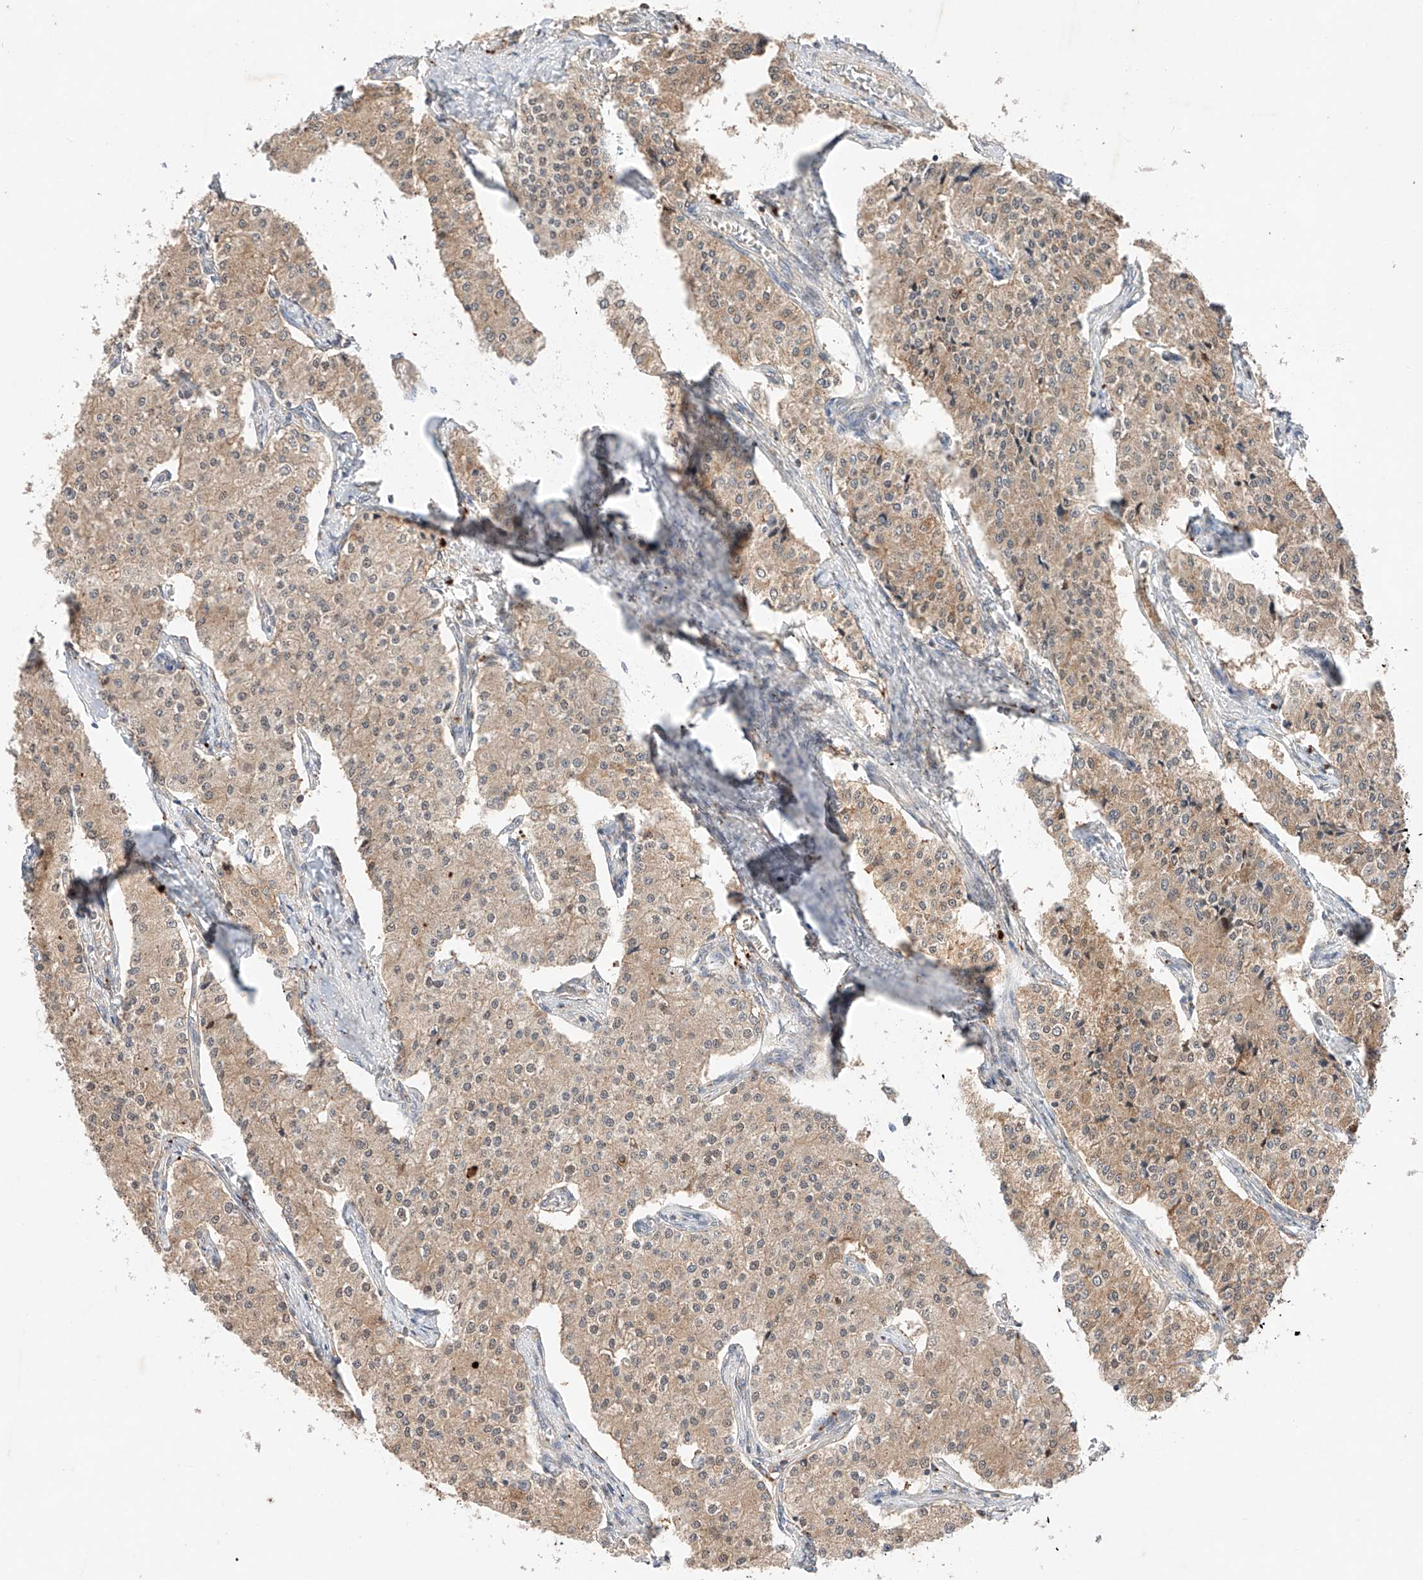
{"staining": {"intensity": "moderate", "quantity": ">75%", "location": "cytoplasmic/membranous"}, "tissue": "carcinoid", "cell_type": "Tumor cells", "image_type": "cancer", "snomed": [{"axis": "morphology", "description": "Carcinoid, malignant, NOS"}, {"axis": "topography", "description": "Colon"}], "caption": "High-magnification brightfield microscopy of malignant carcinoid stained with DAB (3,3'-diaminobenzidine) (brown) and counterstained with hematoxylin (blue). tumor cells exhibit moderate cytoplasmic/membranous expression is seen in about>75% of cells.", "gene": "GCNT1", "patient": {"sex": "female", "age": 52}}